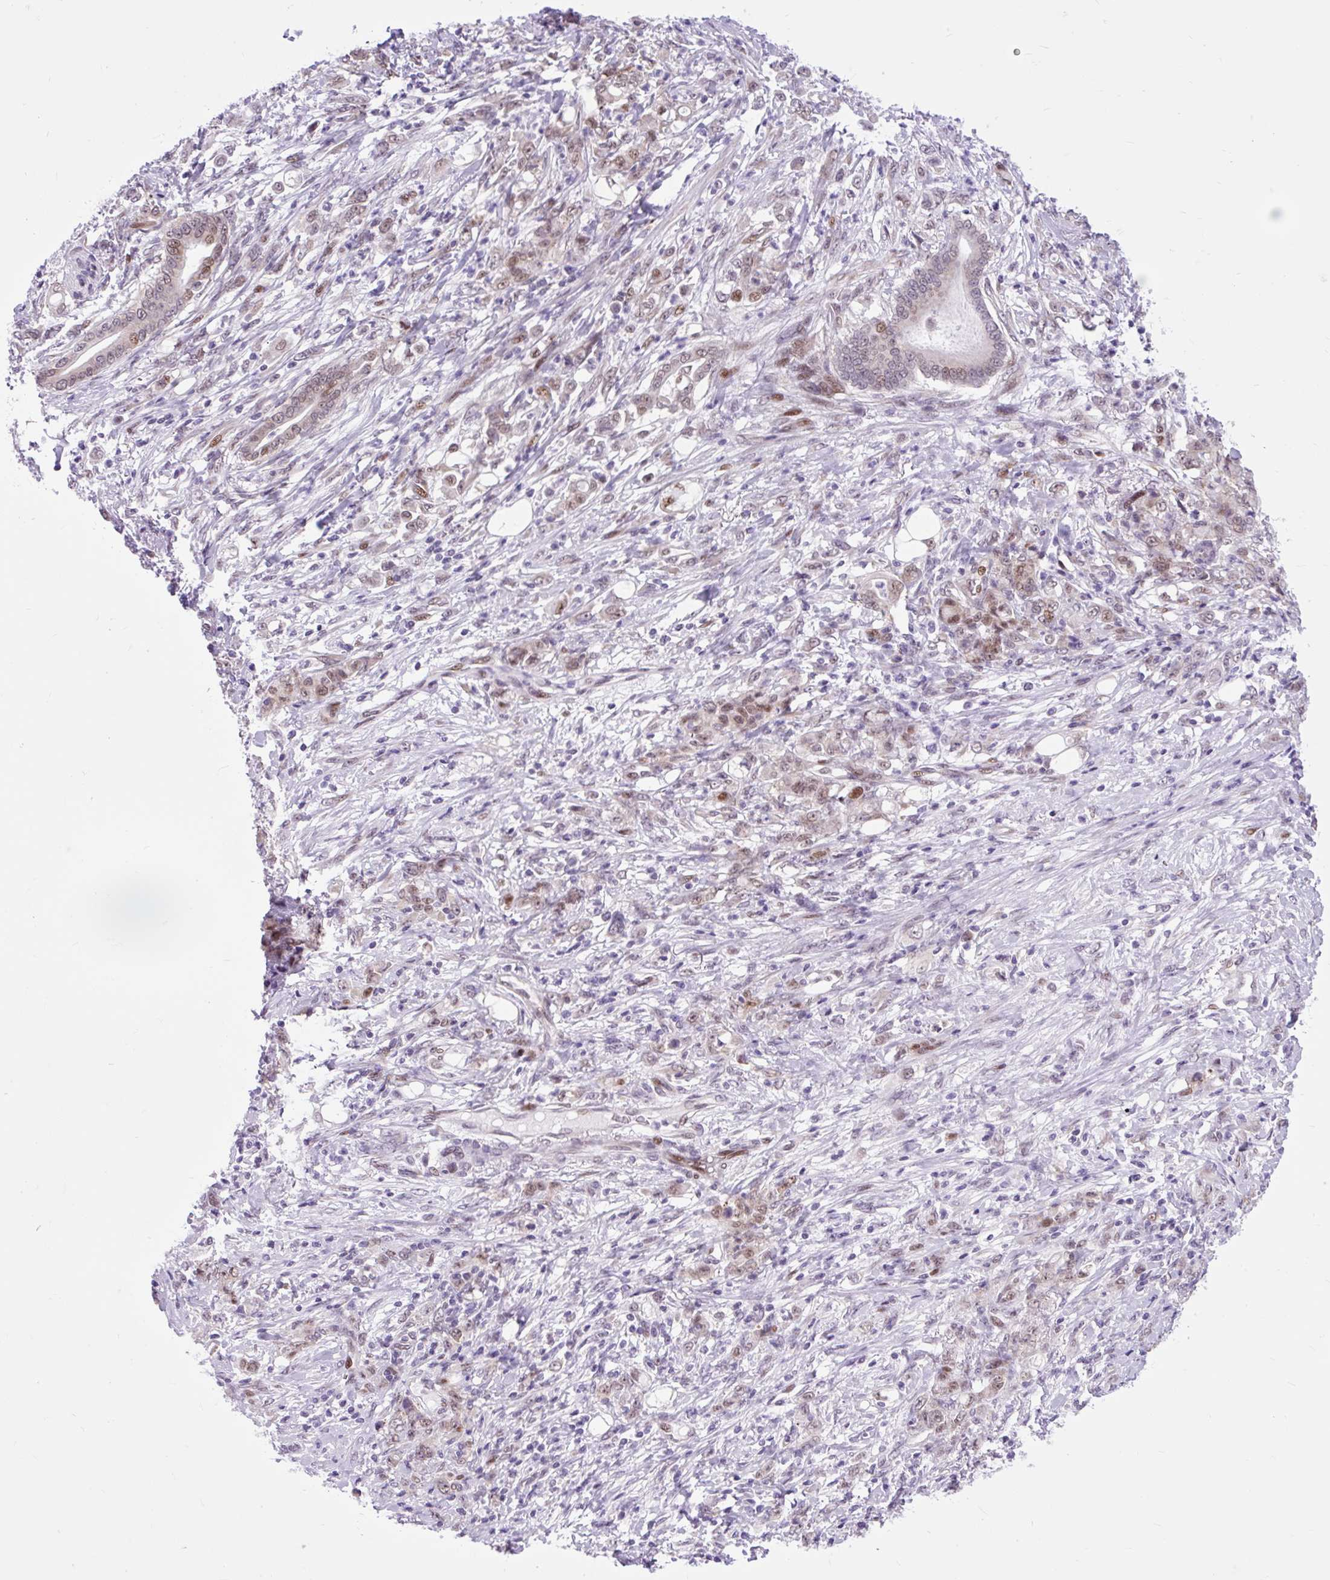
{"staining": {"intensity": "moderate", "quantity": ">75%", "location": "nuclear"}, "tissue": "stomach cancer", "cell_type": "Tumor cells", "image_type": "cancer", "snomed": [{"axis": "morphology", "description": "Adenocarcinoma, NOS"}, {"axis": "topography", "description": "Stomach"}], "caption": "This micrograph exhibits adenocarcinoma (stomach) stained with immunohistochemistry (IHC) to label a protein in brown. The nuclear of tumor cells show moderate positivity for the protein. Nuclei are counter-stained blue.", "gene": "CLK2", "patient": {"sex": "female", "age": 79}}